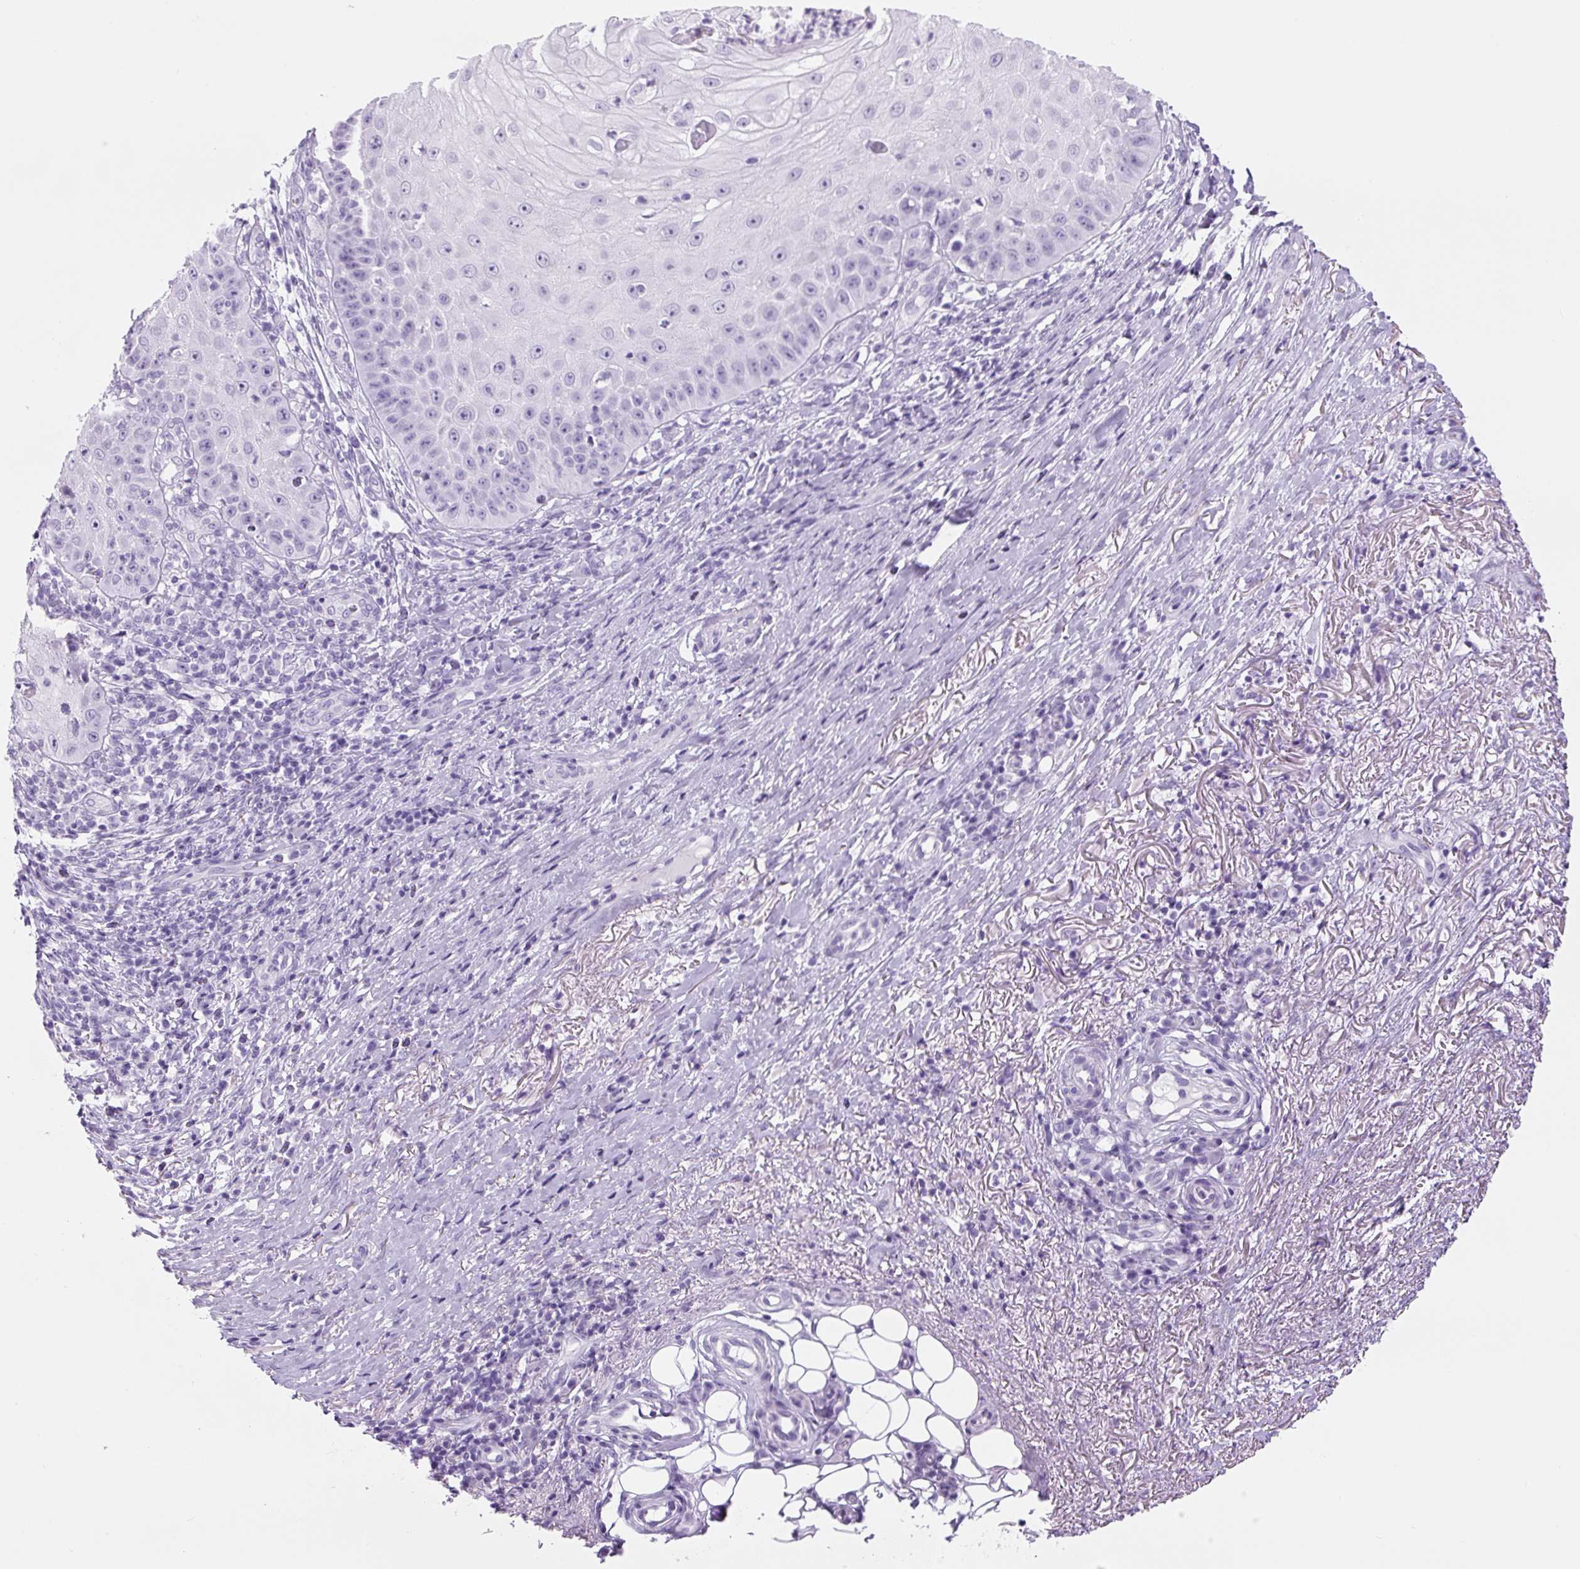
{"staining": {"intensity": "negative", "quantity": "none", "location": "none"}, "tissue": "skin cancer", "cell_type": "Tumor cells", "image_type": "cancer", "snomed": [{"axis": "morphology", "description": "Squamous cell carcinoma, NOS"}, {"axis": "topography", "description": "Skin"}], "caption": "There is no significant expression in tumor cells of skin squamous cell carcinoma.", "gene": "YIF1B", "patient": {"sex": "male", "age": 70}}